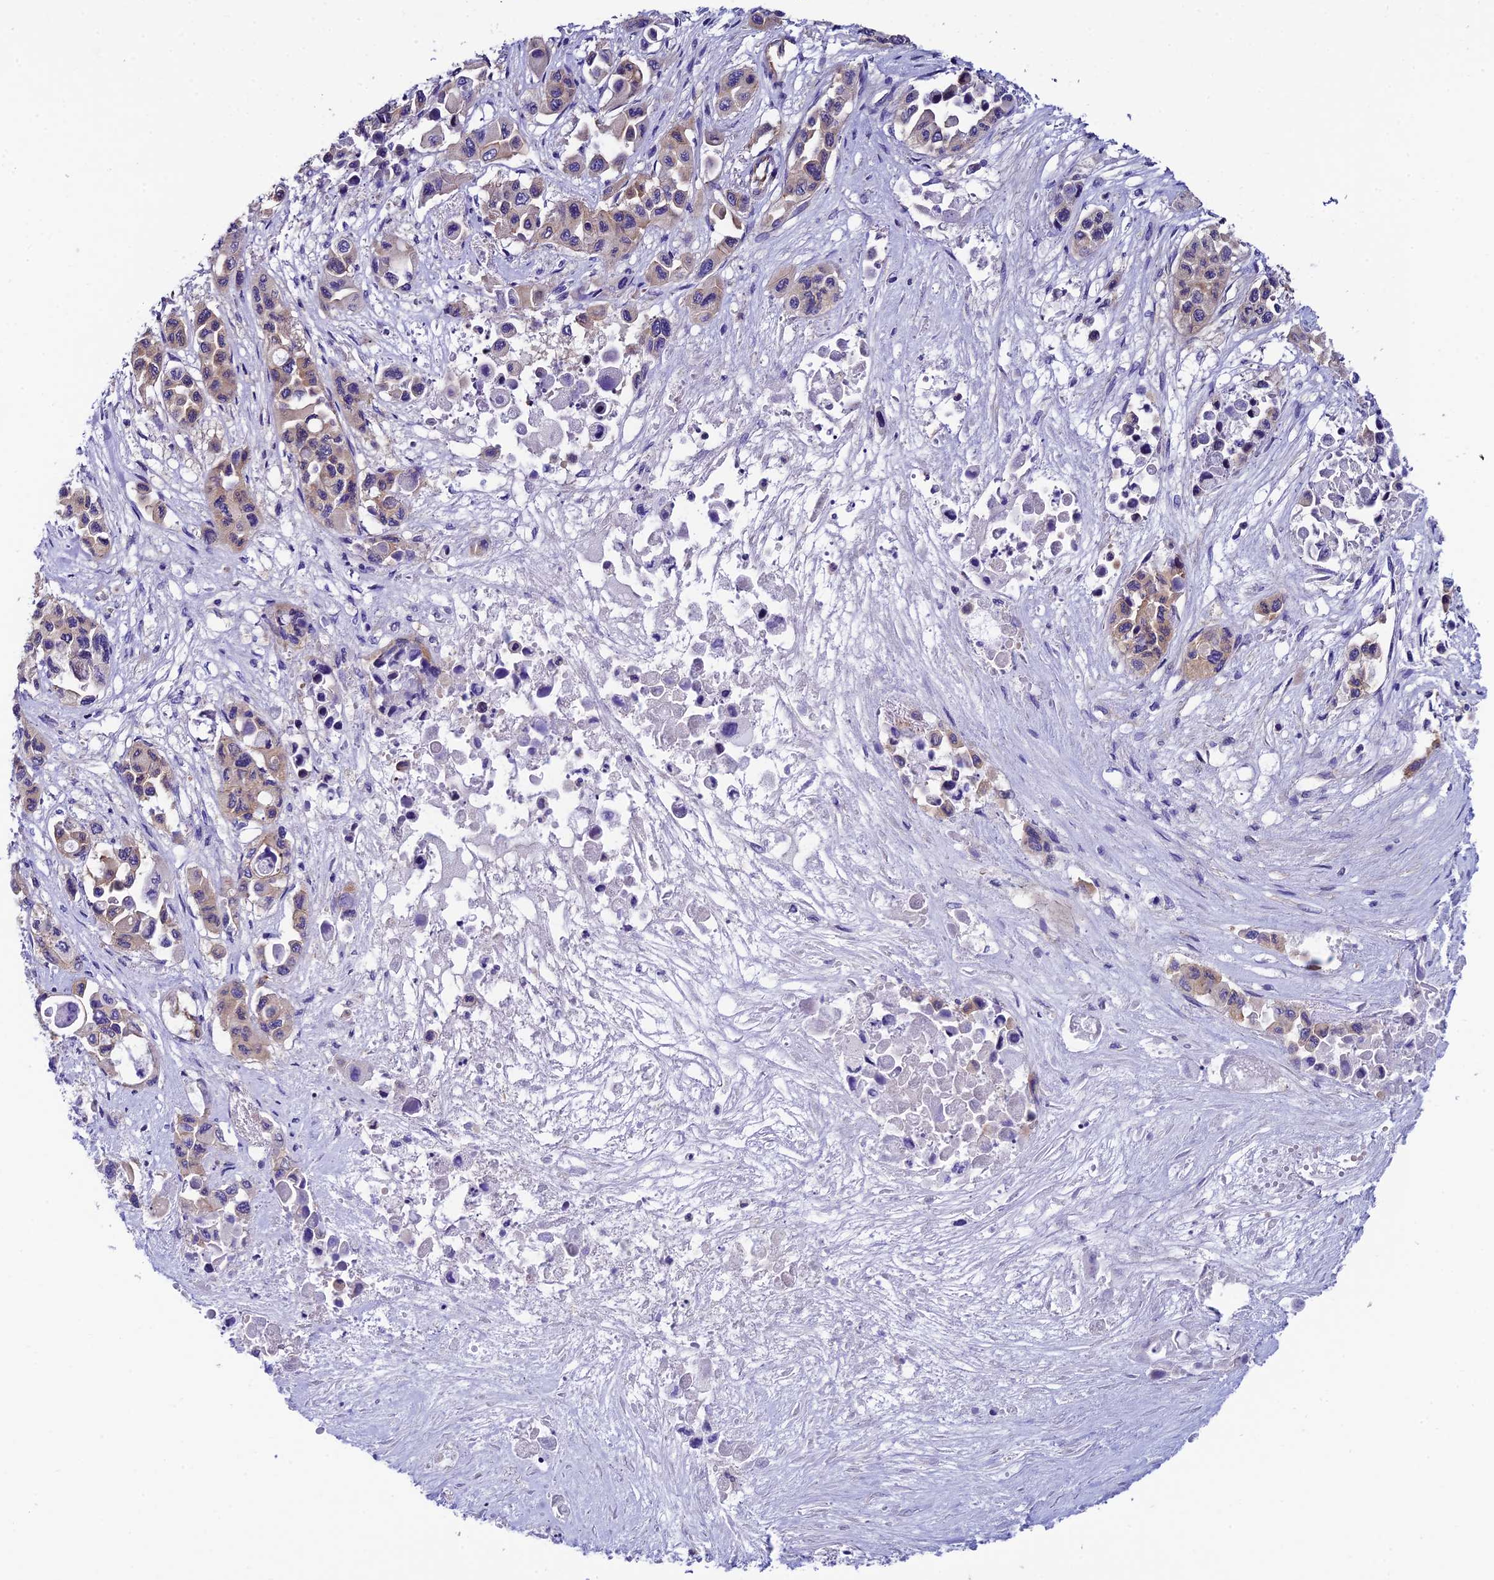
{"staining": {"intensity": "weak", "quantity": "<25%", "location": "cytoplasmic/membranous"}, "tissue": "pancreatic cancer", "cell_type": "Tumor cells", "image_type": "cancer", "snomed": [{"axis": "morphology", "description": "Adenocarcinoma, NOS"}, {"axis": "topography", "description": "Pancreas"}], "caption": "This is an IHC photomicrograph of pancreatic adenocarcinoma. There is no staining in tumor cells.", "gene": "PPFIA3", "patient": {"sex": "male", "age": 92}}